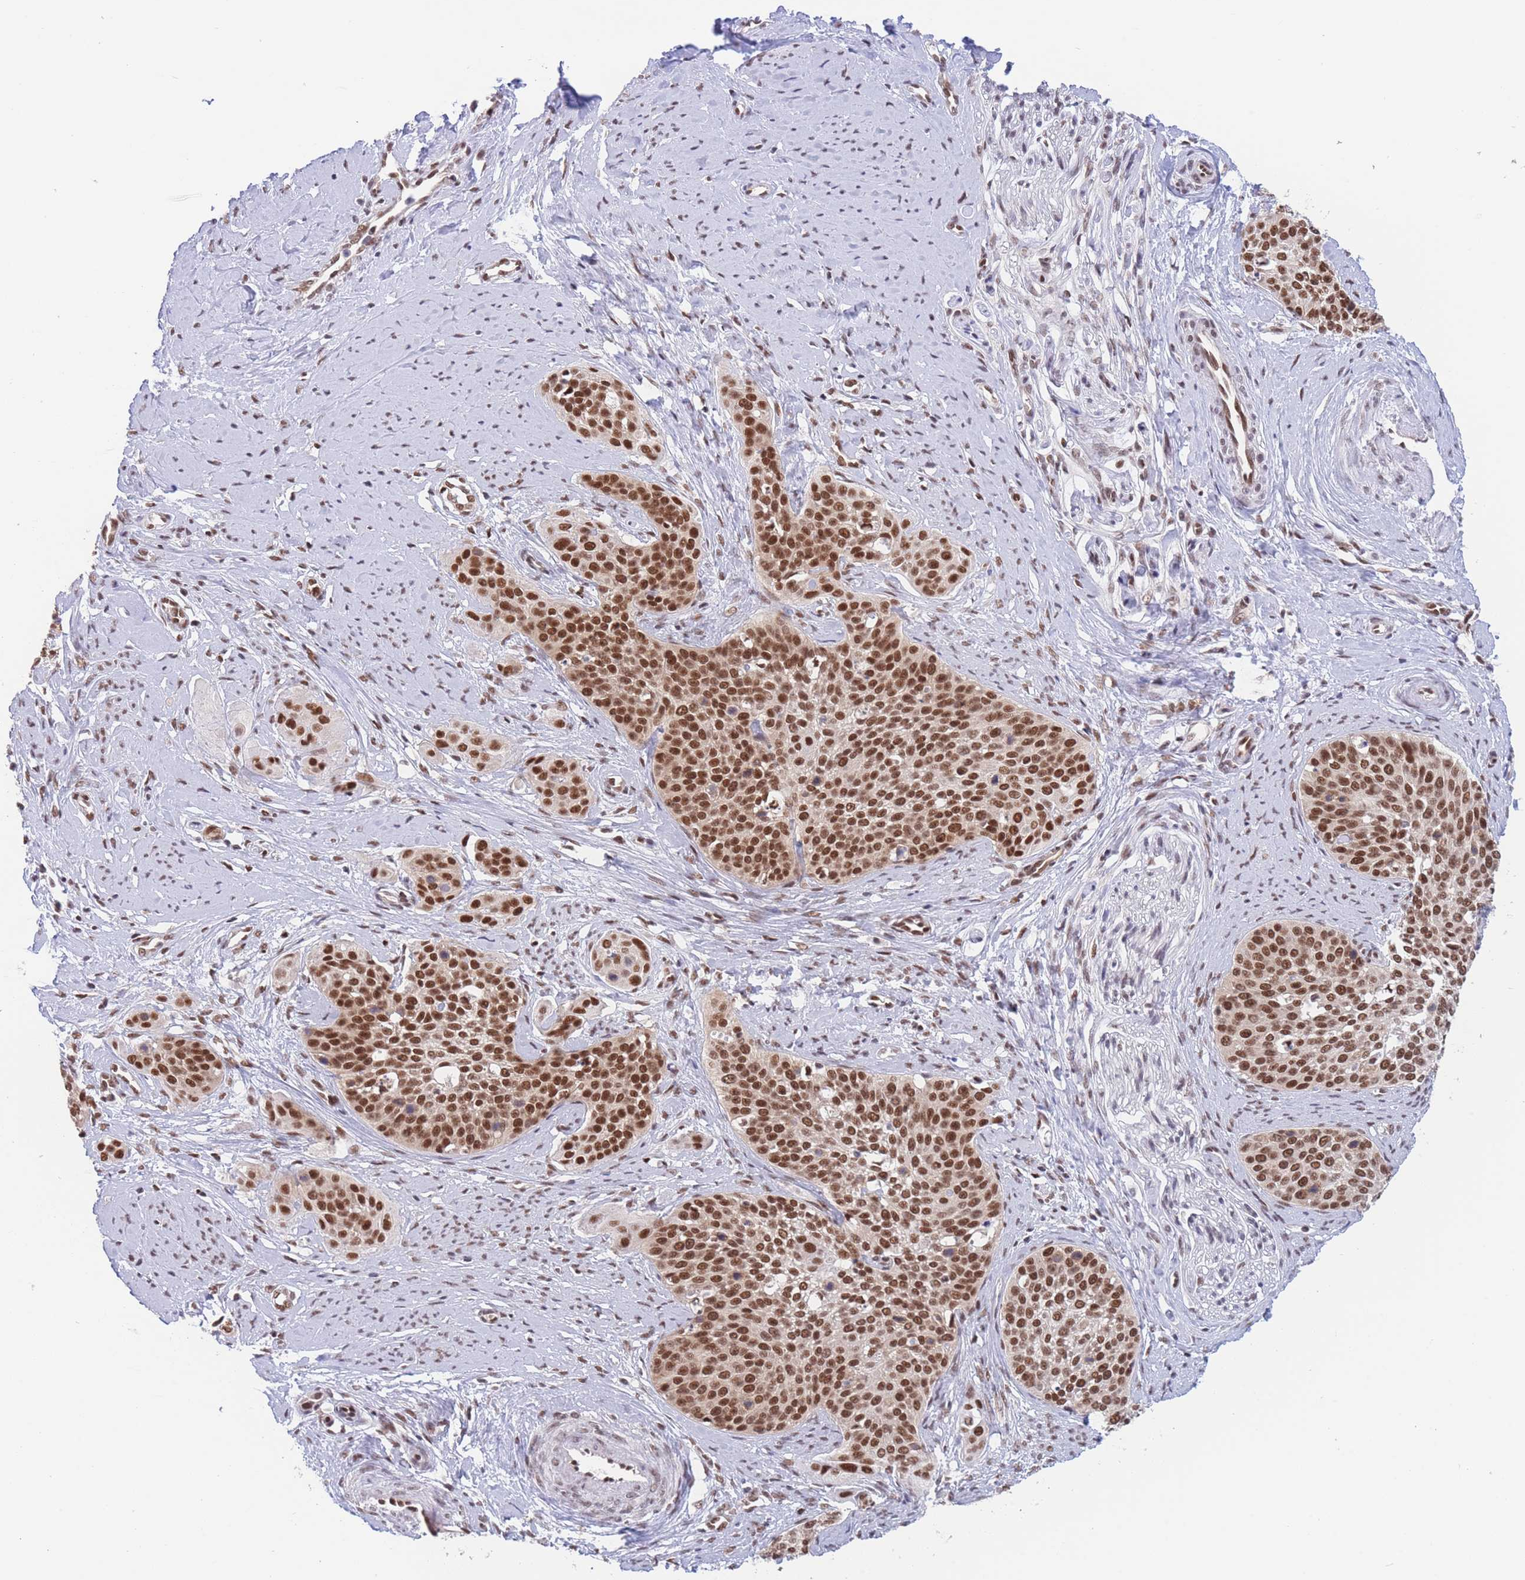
{"staining": {"intensity": "strong", "quantity": ">75%", "location": "nuclear"}, "tissue": "cervical cancer", "cell_type": "Tumor cells", "image_type": "cancer", "snomed": [{"axis": "morphology", "description": "Squamous cell carcinoma, NOS"}, {"axis": "topography", "description": "Cervix"}], "caption": "Immunohistochemistry (IHC) staining of cervical squamous cell carcinoma, which displays high levels of strong nuclear positivity in approximately >75% of tumor cells indicating strong nuclear protein staining. The staining was performed using DAB (3,3'-diaminobenzidine) (brown) for protein detection and nuclei were counterstained in hematoxylin (blue).", "gene": "SMAD9", "patient": {"sex": "female", "age": 44}}